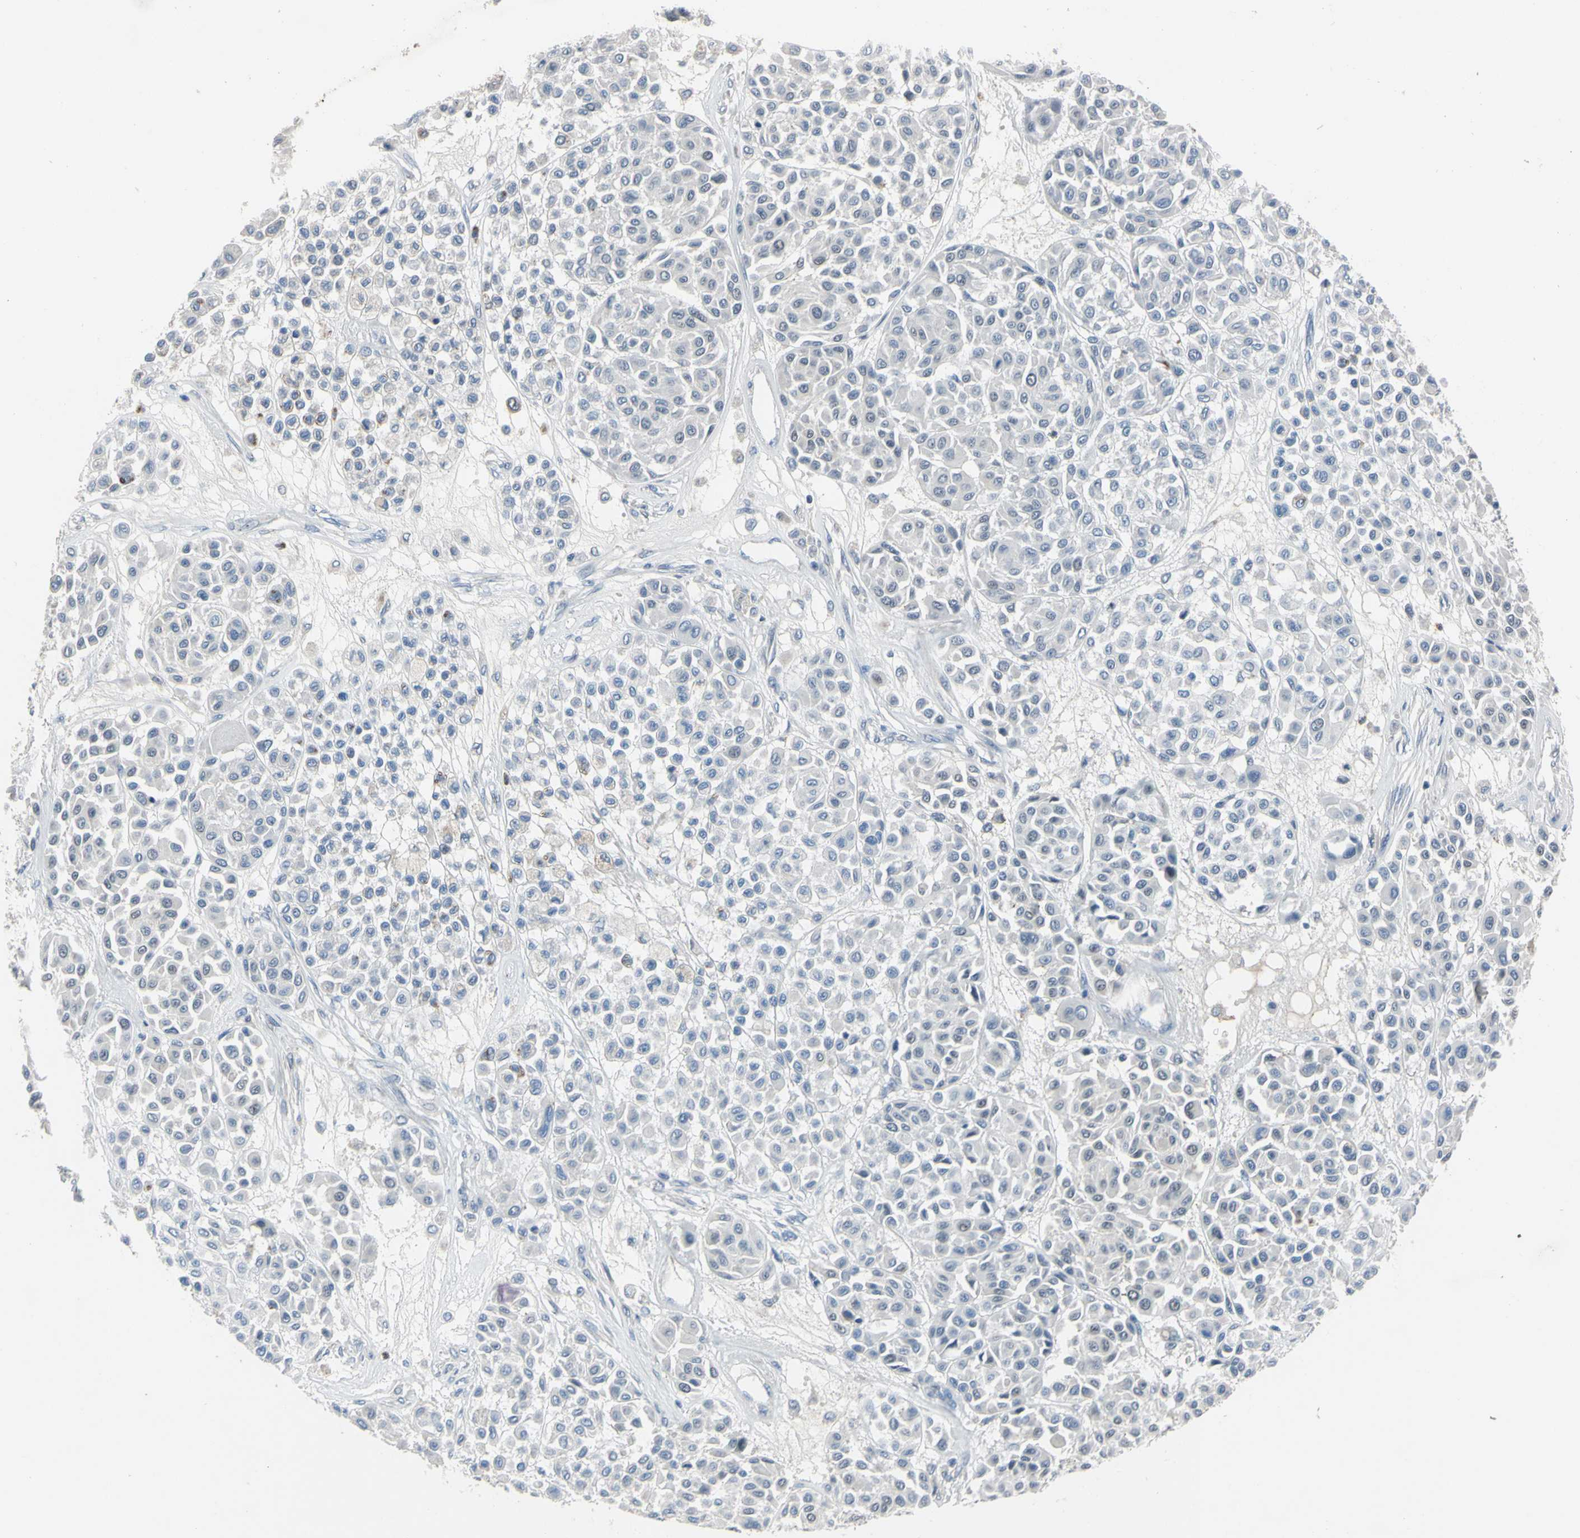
{"staining": {"intensity": "negative", "quantity": "none", "location": "none"}, "tissue": "melanoma", "cell_type": "Tumor cells", "image_type": "cancer", "snomed": [{"axis": "morphology", "description": "Malignant melanoma, Metastatic site"}, {"axis": "topography", "description": "Soft tissue"}], "caption": "A micrograph of human melanoma is negative for staining in tumor cells. Brightfield microscopy of immunohistochemistry stained with DAB (brown) and hematoxylin (blue), captured at high magnification.", "gene": "LHX9", "patient": {"sex": "male", "age": 41}}